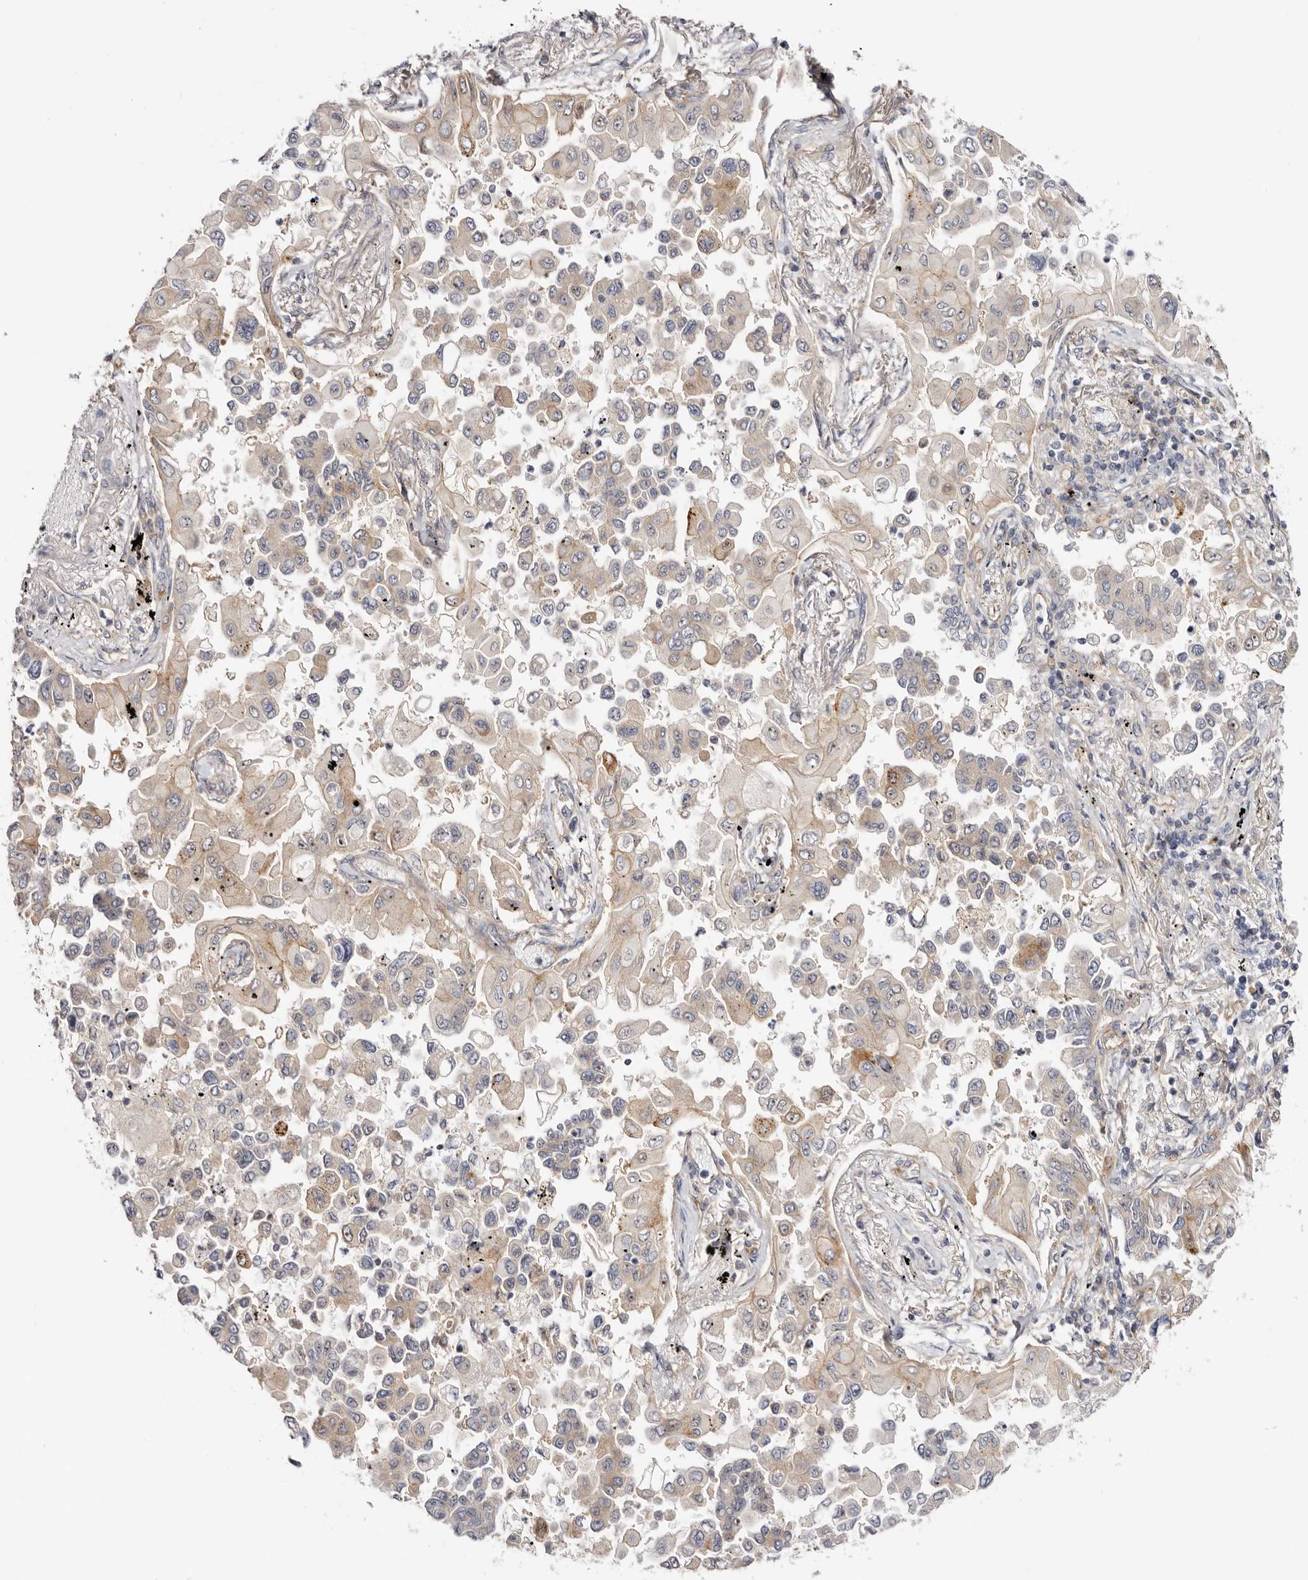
{"staining": {"intensity": "weak", "quantity": "25%-75%", "location": "cytoplasmic/membranous,nuclear"}, "tissue": "lung cancer", "cell_type": "Tumor cells", "image_type": "cancer", "snomed": [{"axis": "morphology", "description": "Adenocarcinoma, NOS"}, {"axis": "topography", "description": "Lung"}], "caption": "Immunohistochemistry (IHC) histopathology image of human lung cancer stained for a protein (brown), which shows low levels of weak cytoplasmic/membranous and nuclear staining in about 25%-75% of tumor cells.", "gene": "PANK4", "patient": {"sex": "female", "age": 67}}